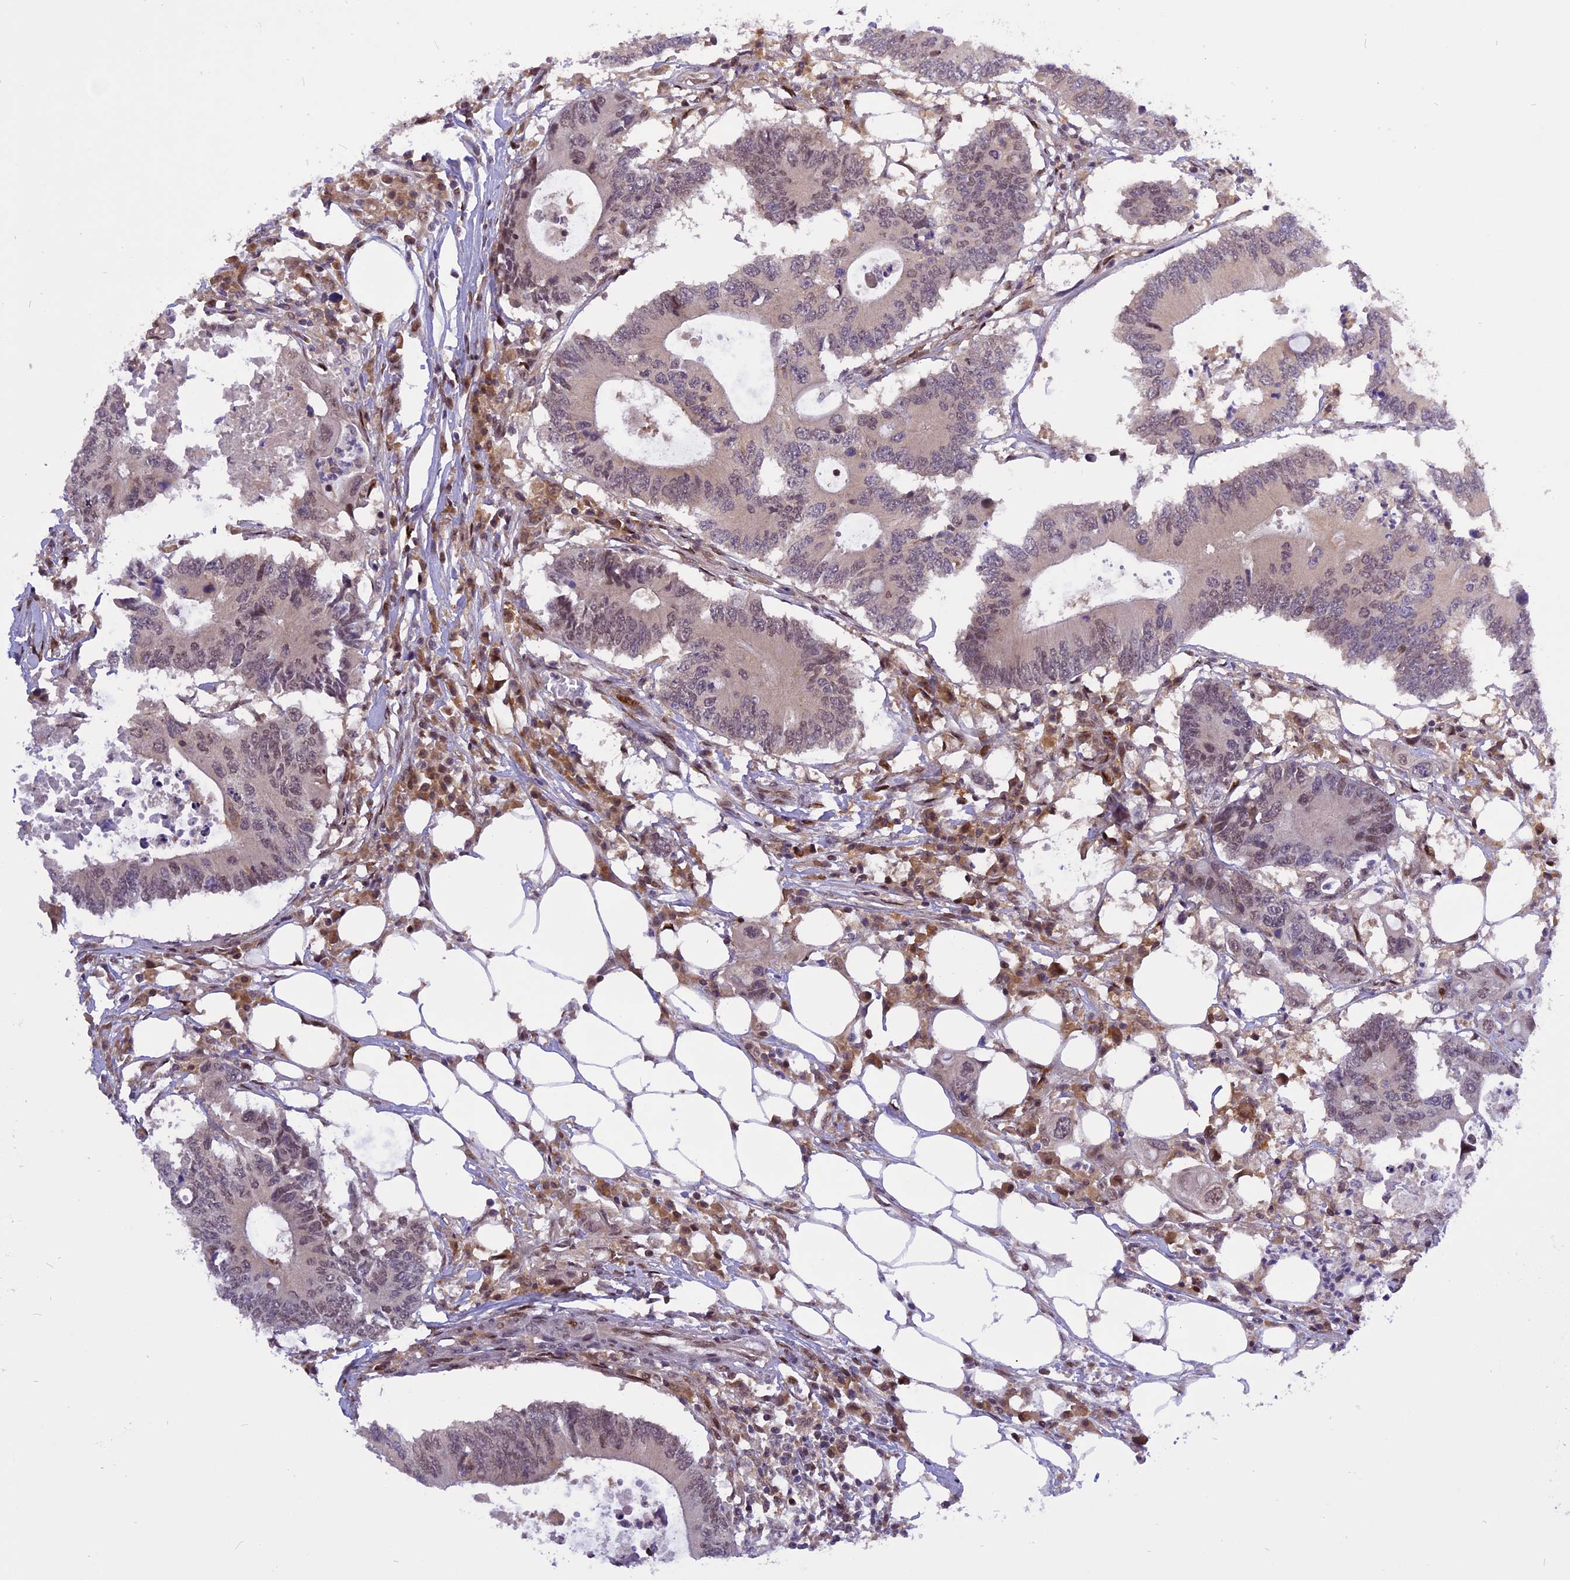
{"staining": {"intensity": "weak", "quantity": "<25%", "location": "nuclear"}, "tissue": "colorectal cancer", "cell_type": "Tumor cells", "image_type": "cancer", "snomed": [{"axis": "morphology", "description": "Adenocarcinoma, NOS"}, {"axis": "topography", "description": "Colon"}], "caption": "Micrograph shows no significant protein staining in tumor cells of colorectal cancer.", "gene": "RABGGTA", "patient": {"sex": "male", "age": 71}}